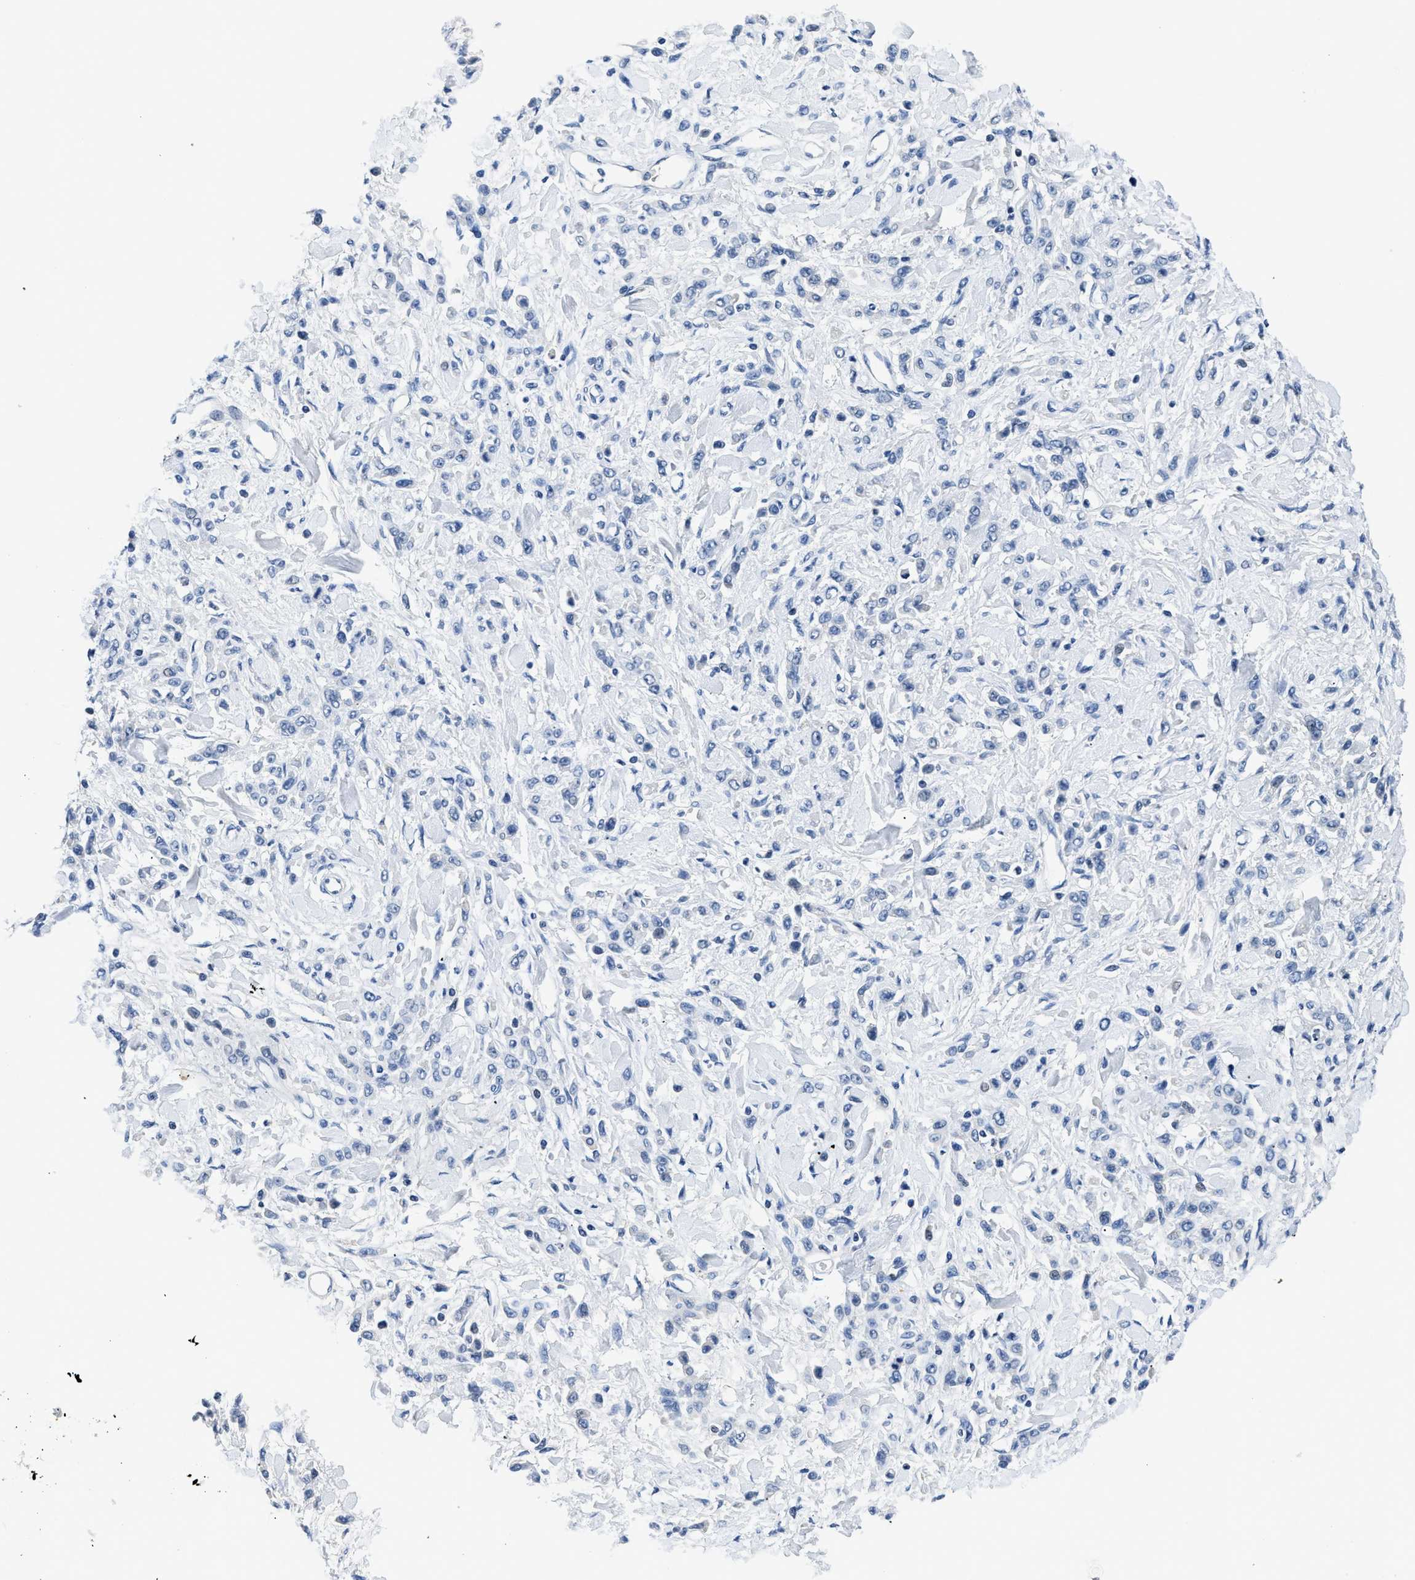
{"staining": {"intensity": "negative", "quantity": "none", "location": "none"}, "tissue": "stomach cancer", "cell_type": "Tumor cells", "image_type": "cancer", "snomed": [{"axis": "morphology", "description": "Normal tissue, NOS"}, {"axis": "morphology", "description": "Adenocarcinoma, NOS"}, {"axis": "topography", "description": "Stomach"}], "caption": "This is a micrograph of immunohistochemistry (IHC) staining of stomach cancer (adenocarcinoma), which shows no positivity in tumor cells.", "gene": "PCK2", "patient": {"sex": "male", "age": 82}}